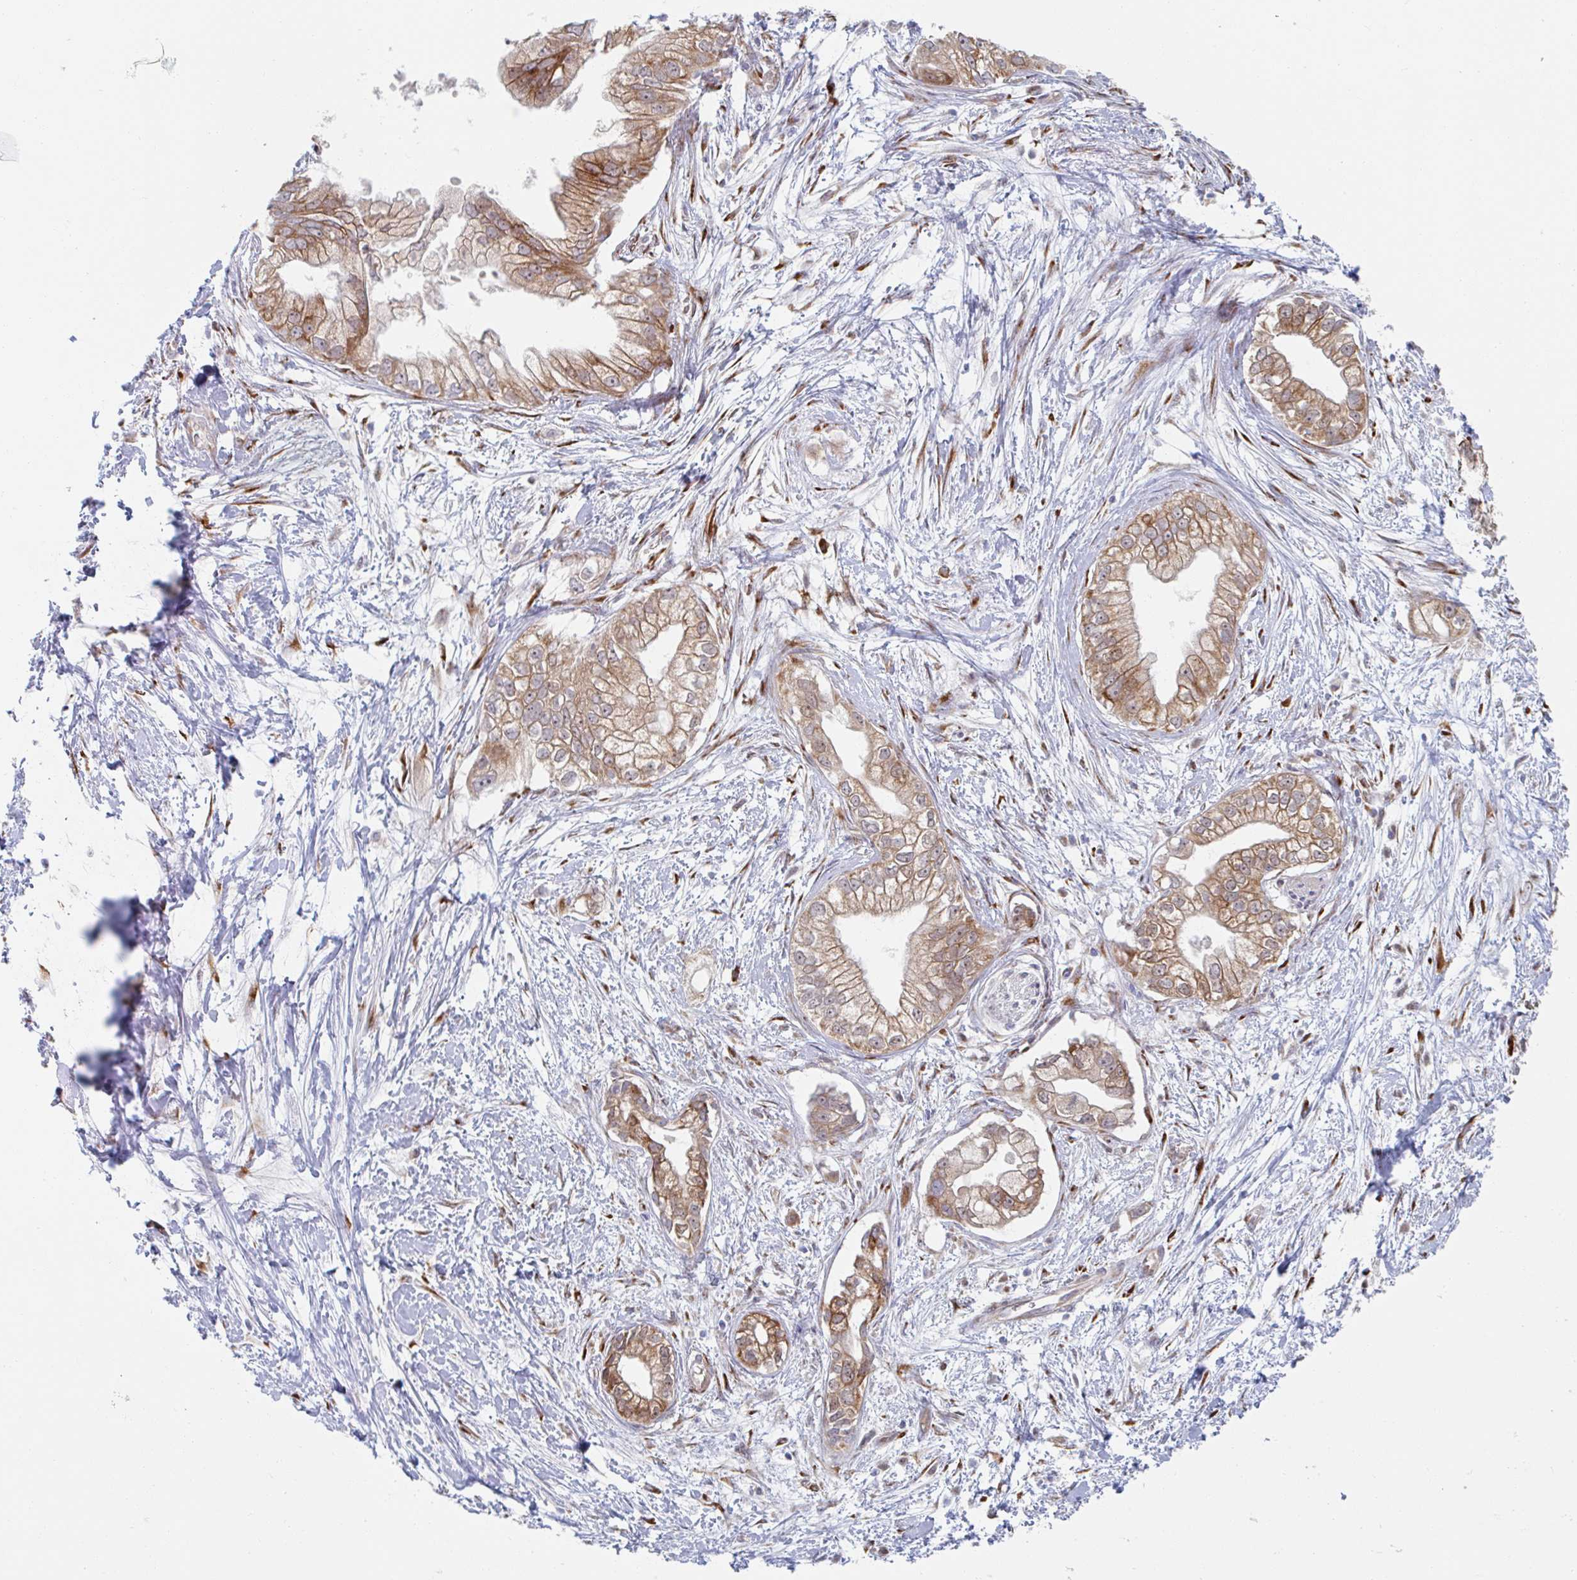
{"staining": {"intensity": "weak", "quantity": ">75%", "location": "cytoplasmic/membranous"}, "tissue": "pancreatic cancer", "cell_type": "Tumor cells", "image_type": "cancer", "snomed": [{"axis": "morphology", "description": "Adenocarcinoma, NOS"}, {"axis": "topography", "description": "Pancreas"}], "caption": "Protein staining of pancreatic cancer (adenocarcinoma) tissue displays weak cytoplasmic/membranous expression in about >75% of tumor cells.", "gene": "TRAPPC10", "patient": {"sex": "male", "age": 70}}